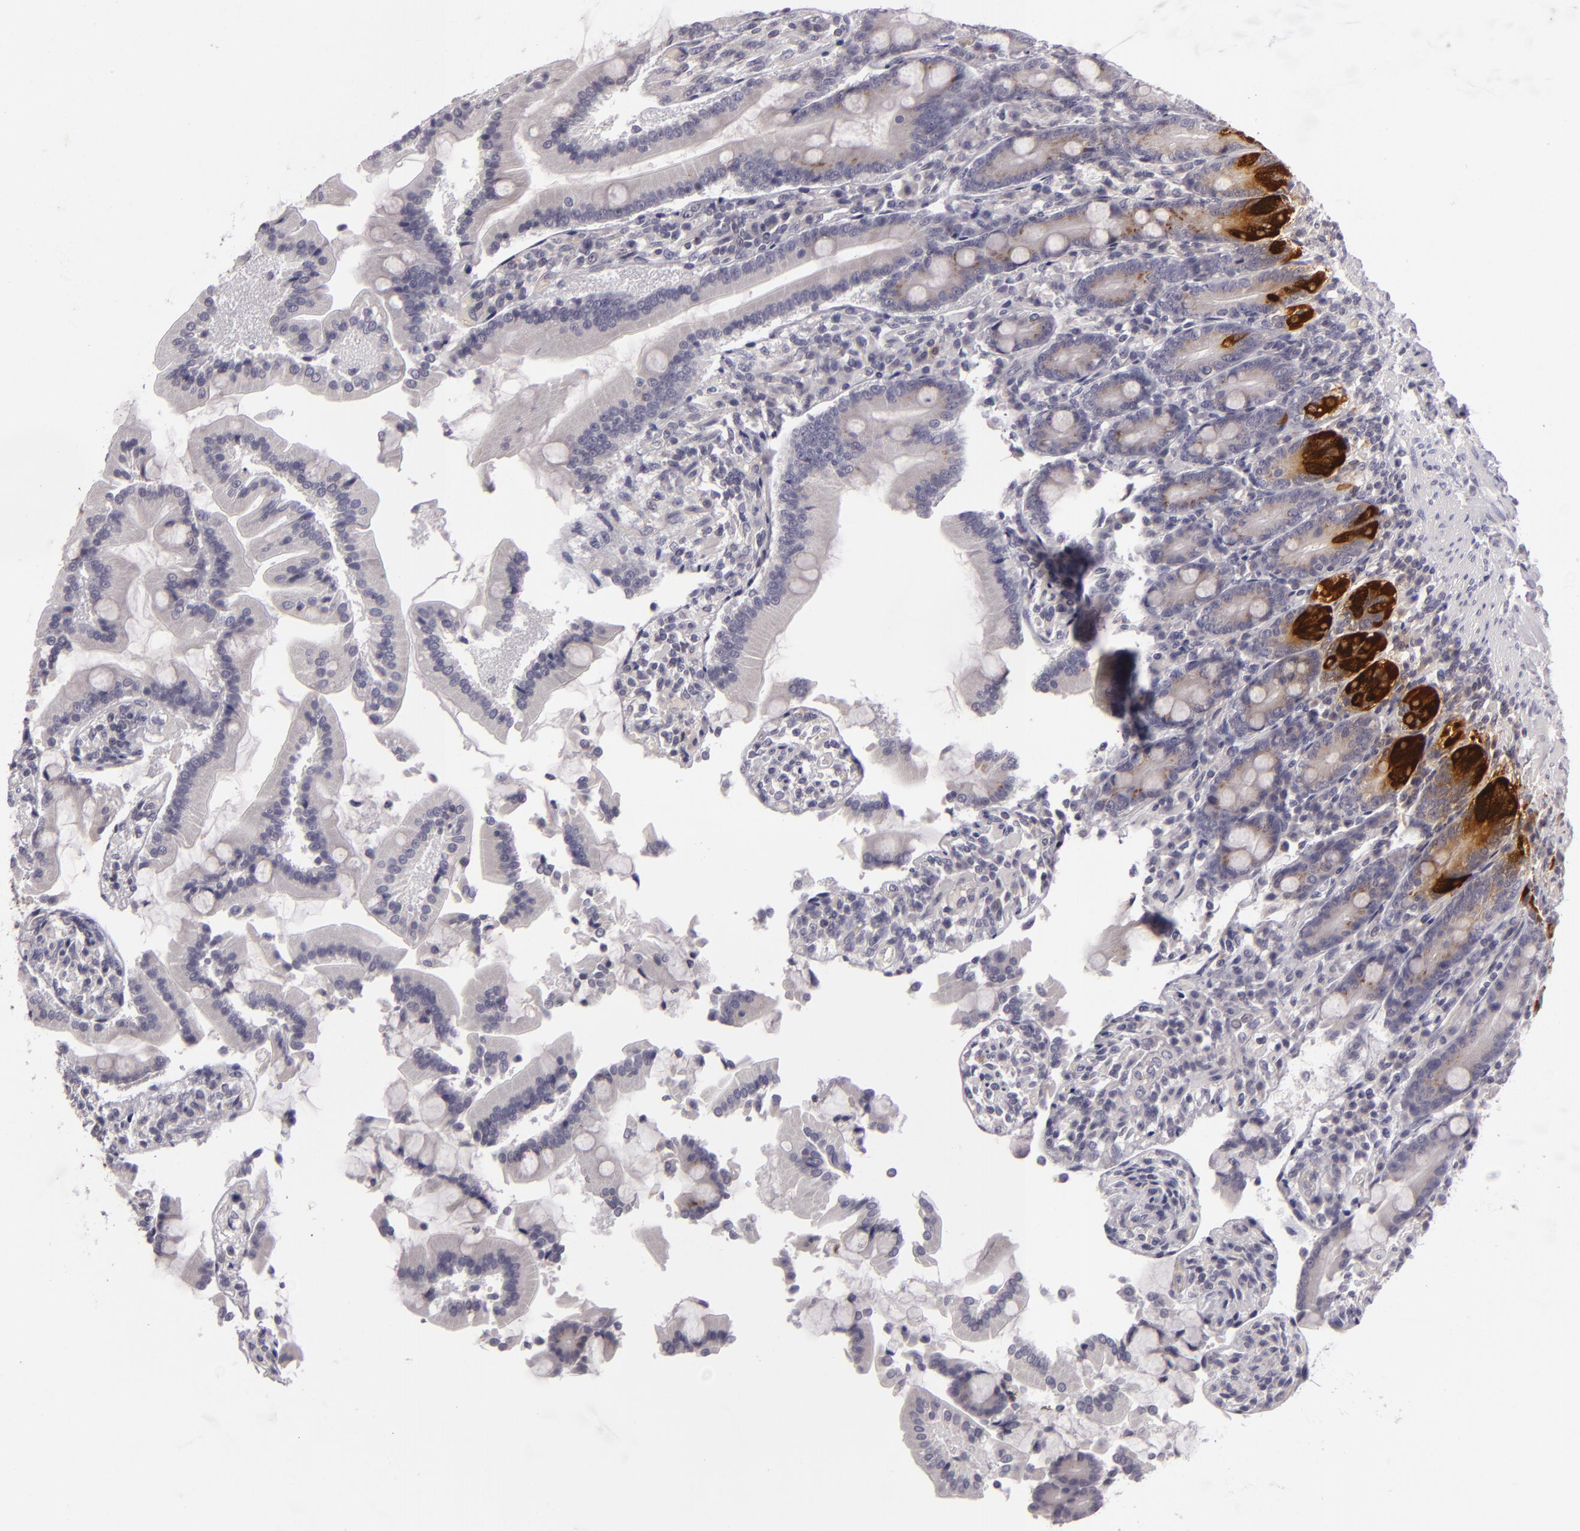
{"staining": {"intensity": "strong", "quantity": "<25%", "location": "cytoplasmic/membranous"}, "tissue": "duodenum", "cell_type": "Glandular cells", "image_type": "normal", "snomed": [{"axis": "morphology", "description": "Normal tissue, NOS"}, {"axis": "topography", "description": "Duodenum"}], "caption": "Protein expression analysis of unremarkable duodenum displays strong cytoplasmic/membranous staining in approximately <25% of glandular cells.", "gene": "EGFL6", "patient": {"sex": "female", "age": 64}}